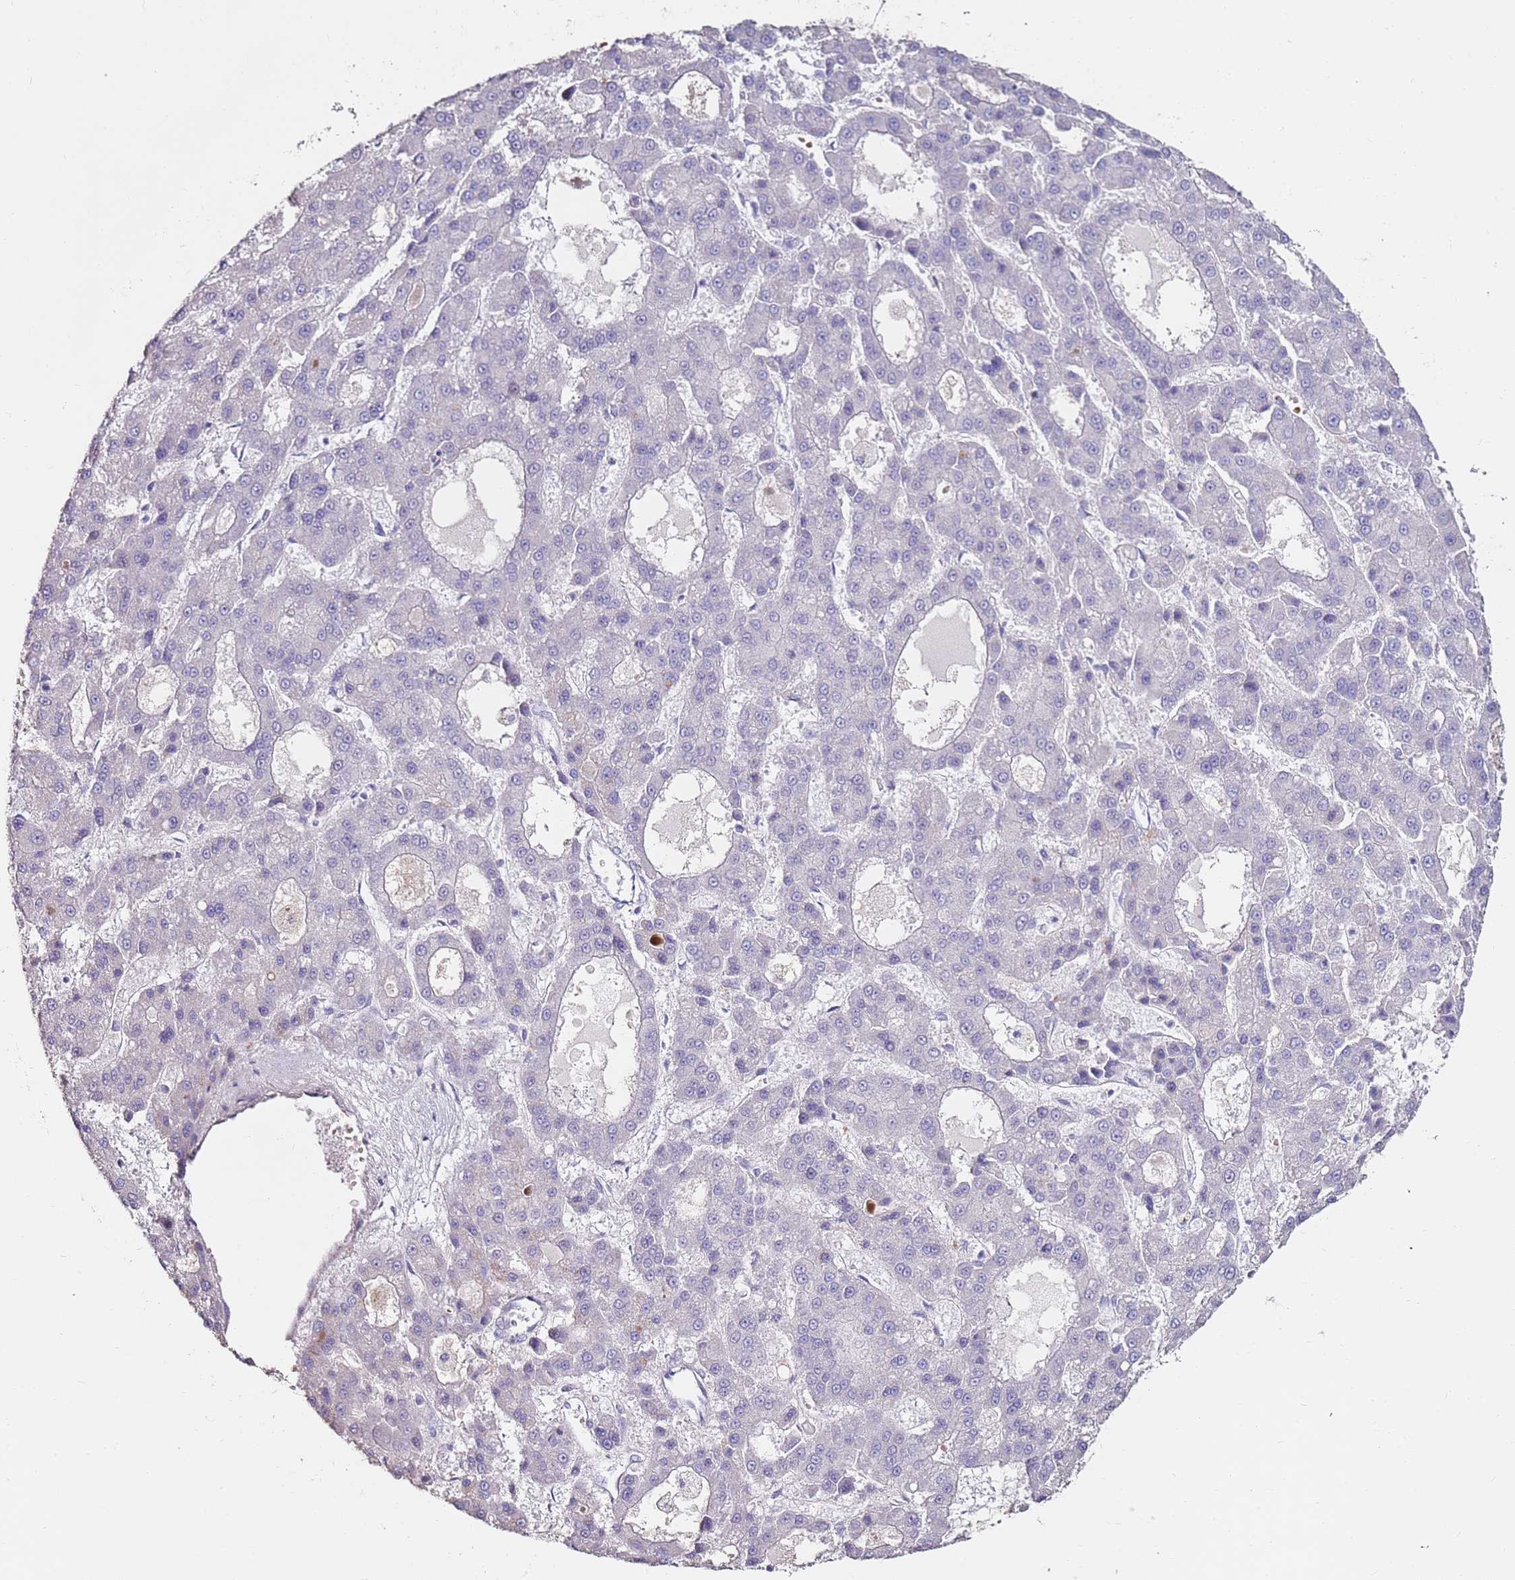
{"staining": {"intensity": "negative", "quantity": "none", "location": "none"}, "tissue": "liver cancer", "cell_type": "Tumor cells", "image_type": "cancer", "snomed": [{"axis": "morphology", "description": "Carcinoma, Hepatocellular, NOS"}, {"axis": "topography", "description": "Liver"}], "caption": "High power microscopy image of an immunohistochemistry histopathology image of liver cancer, revealing no significant expression in tumor cells.", "gene": "RARS2", "patient": {"sex": "male", "age": 70}}